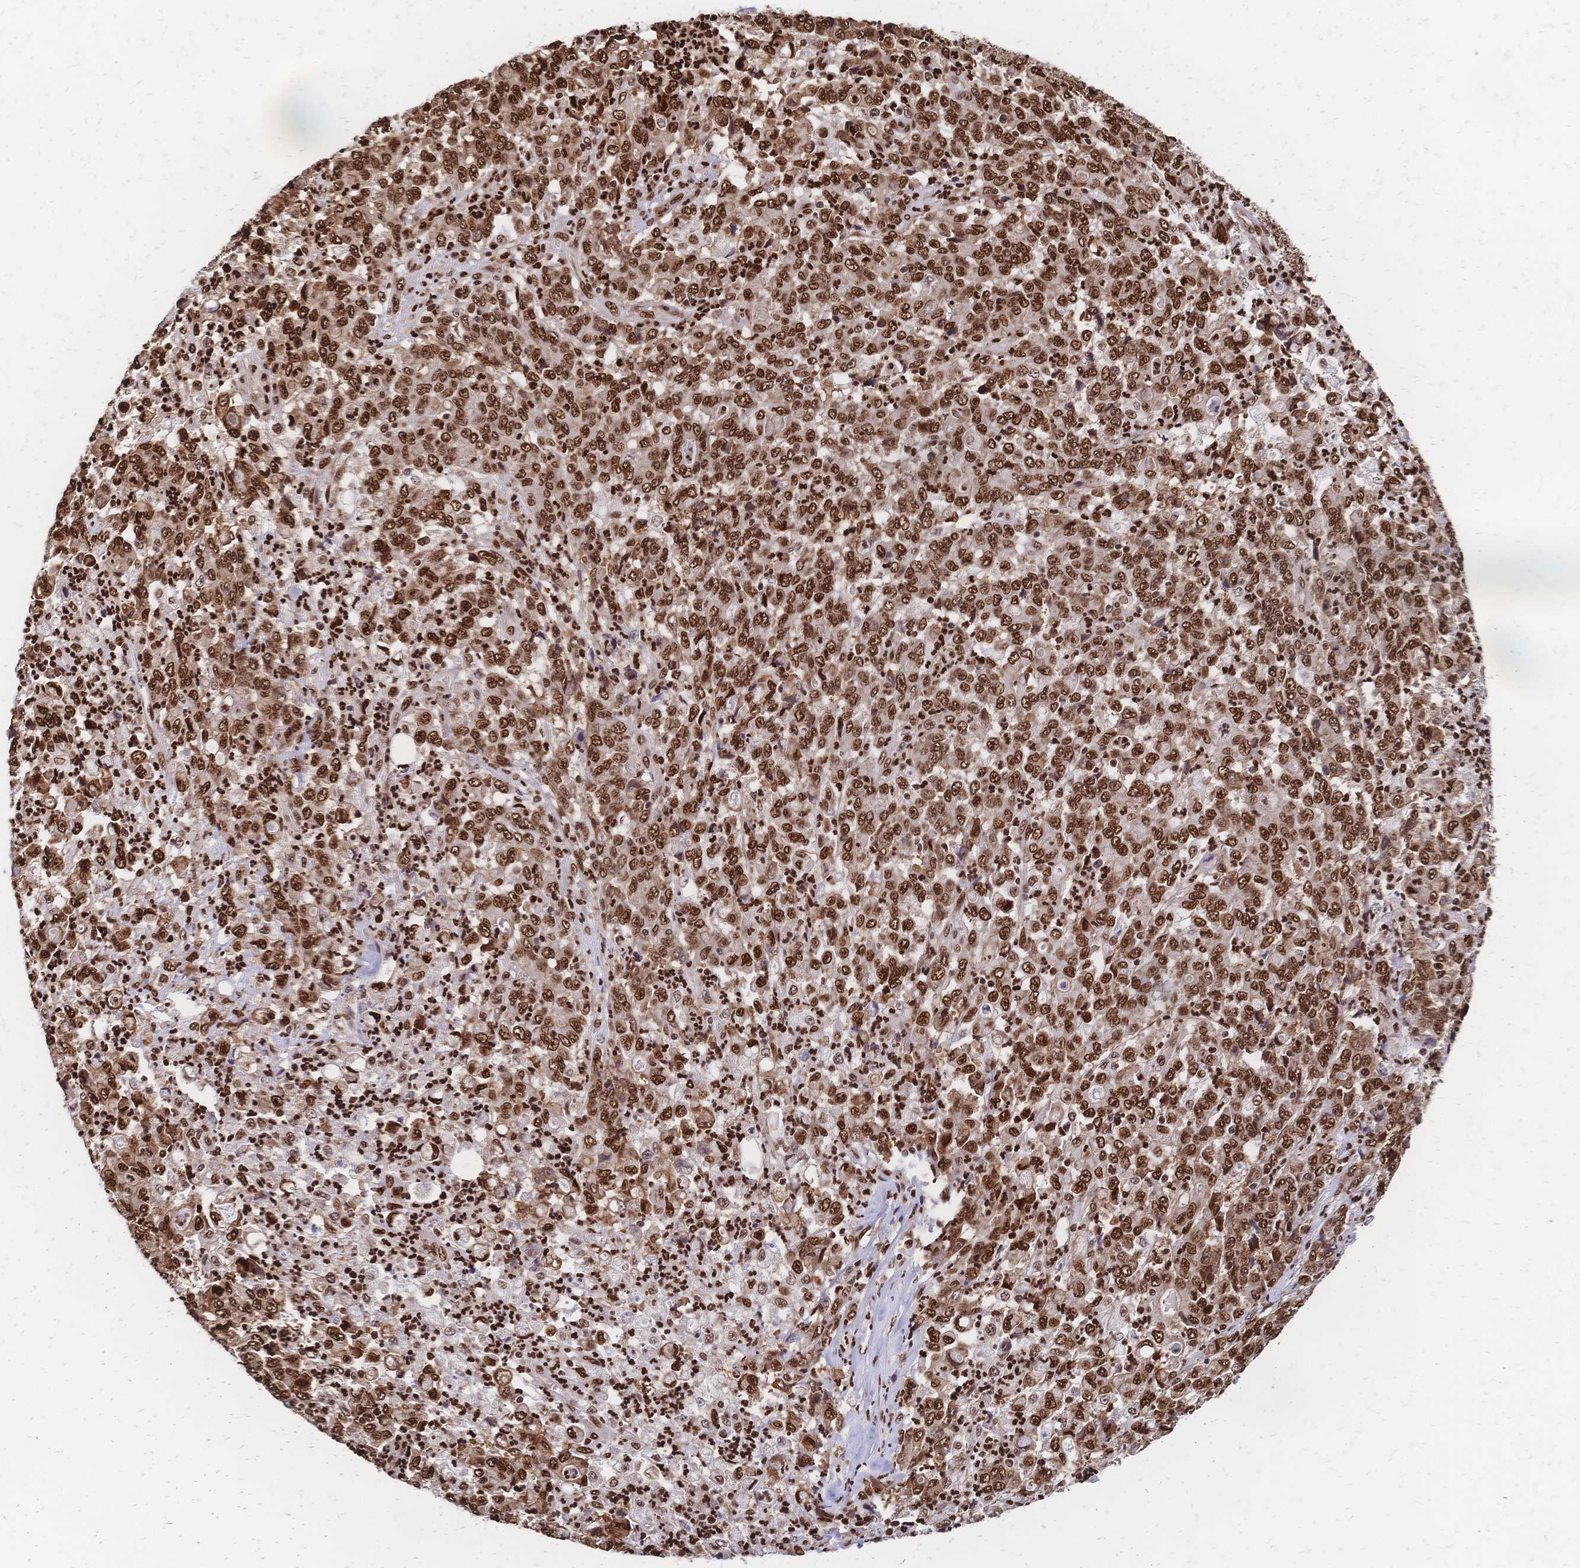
{"staining": {"intensity": "moderate", "quantity": ">75%", "location": "cytoplasmic/membranous,nuclear"}, "tissue": "stomach cancer", "cell_type": "Tumor cells", "image_type": "cancer", "snomed": [{"axis": "morphology", "description": "Adenocarcinoma, NOS"}, {"axis": "topography", "description": "Stomach, lower"}], "caption": "Human stomach adenocarcinoma stained with a protein marker demonstrates moderate staining in tumor cells.", "gene": "HDGF", "patient": {"sex": "female", "age": 71}}